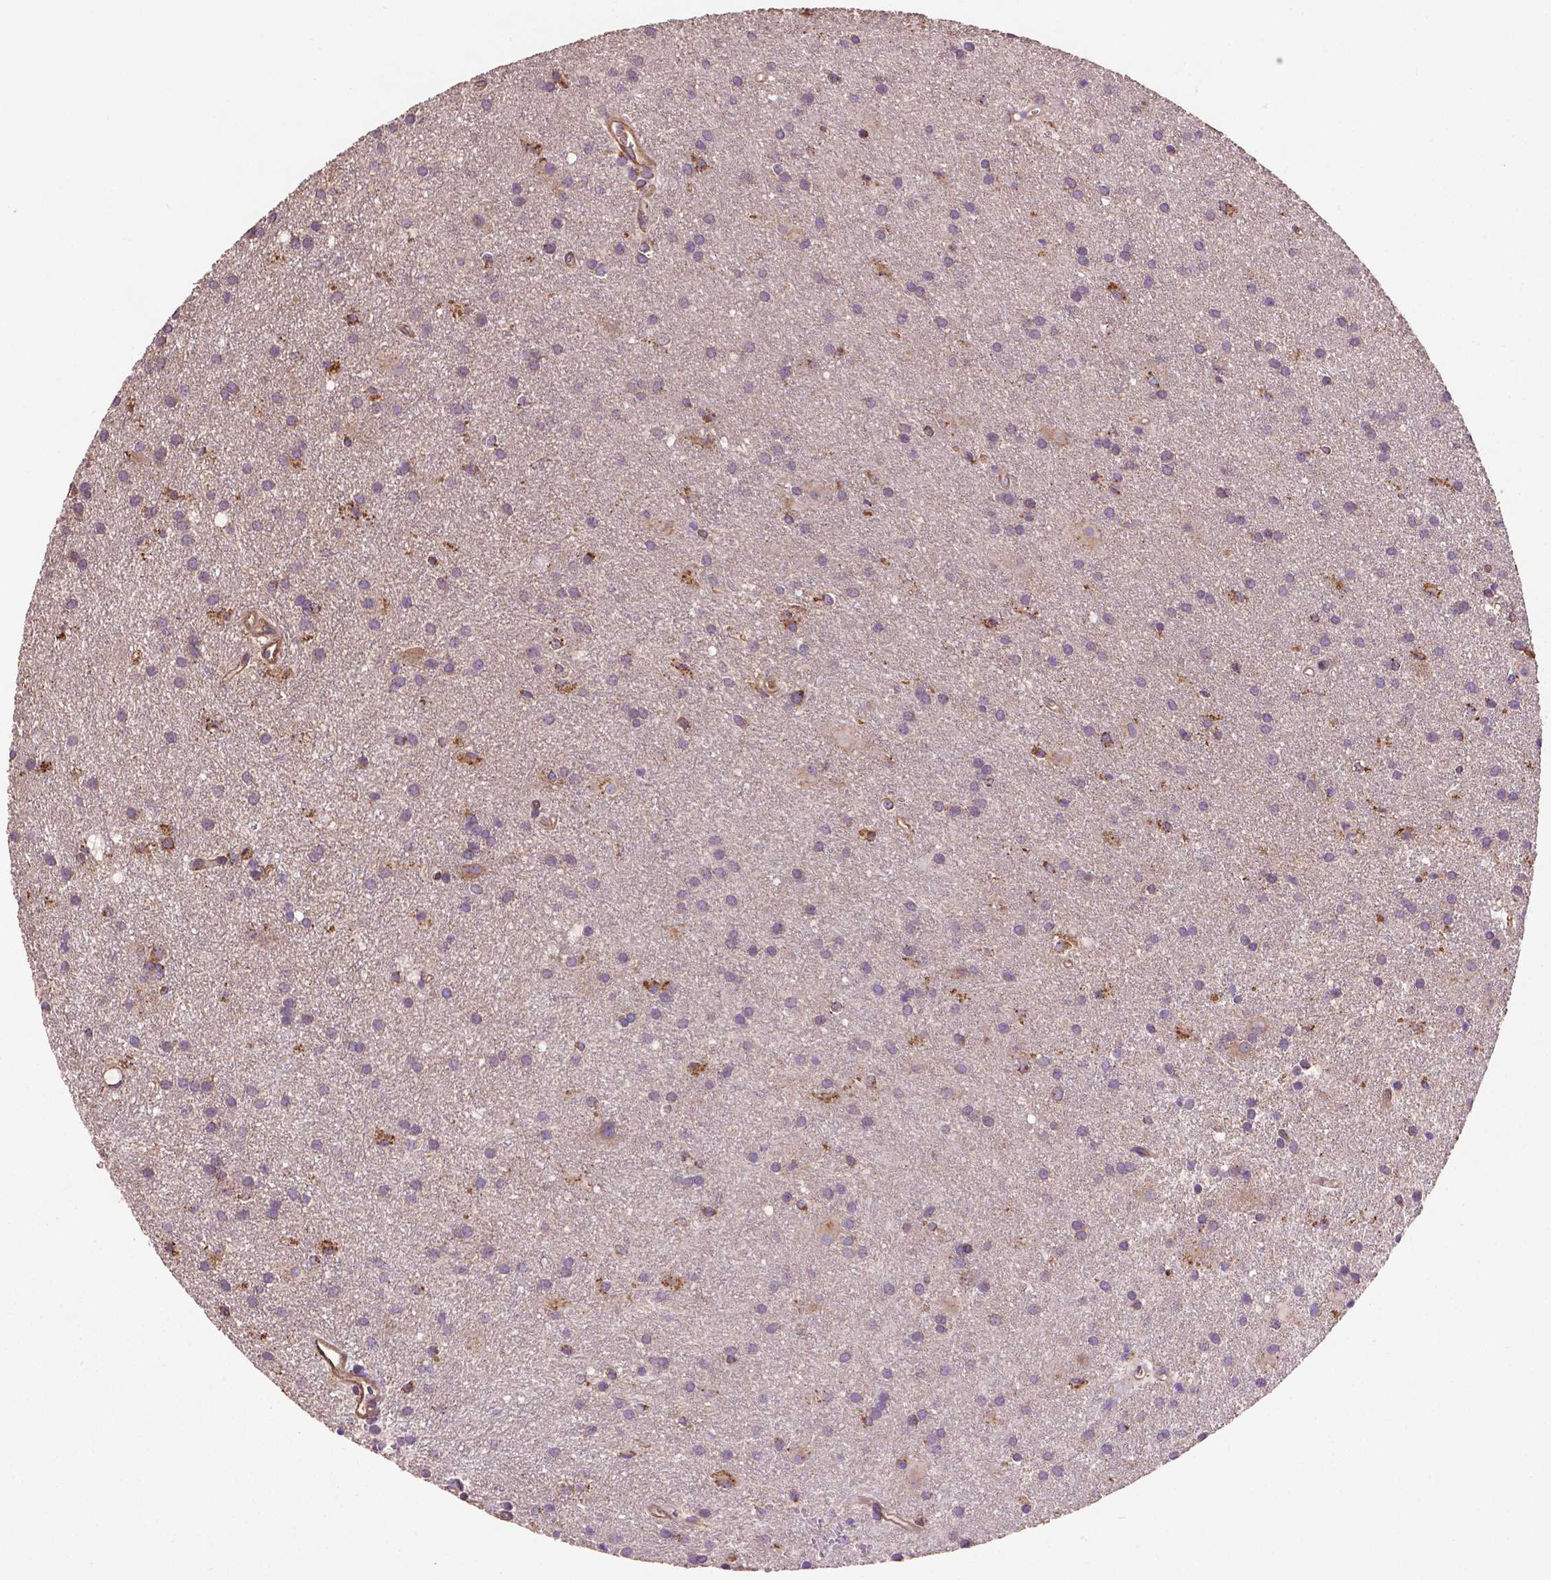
{"staining": {"intensity": "negative", "quantity": "none", "location": "none"}, "tissue": "glioma", "cell_type": "Tumor cells", "image_type": "cancer", "snomed": [{"axis": "morphology", "description": "Glioma, malignant, Low grade"}, {"axis": "topography", "description": "Brain"}], "caption": "Immunohistochemical staining of malignant low-grade glioma demonstrates no significant expression in tumor cells.", "gene": "CCDC71L", "patient": {"sex": "male", "age": 58}}